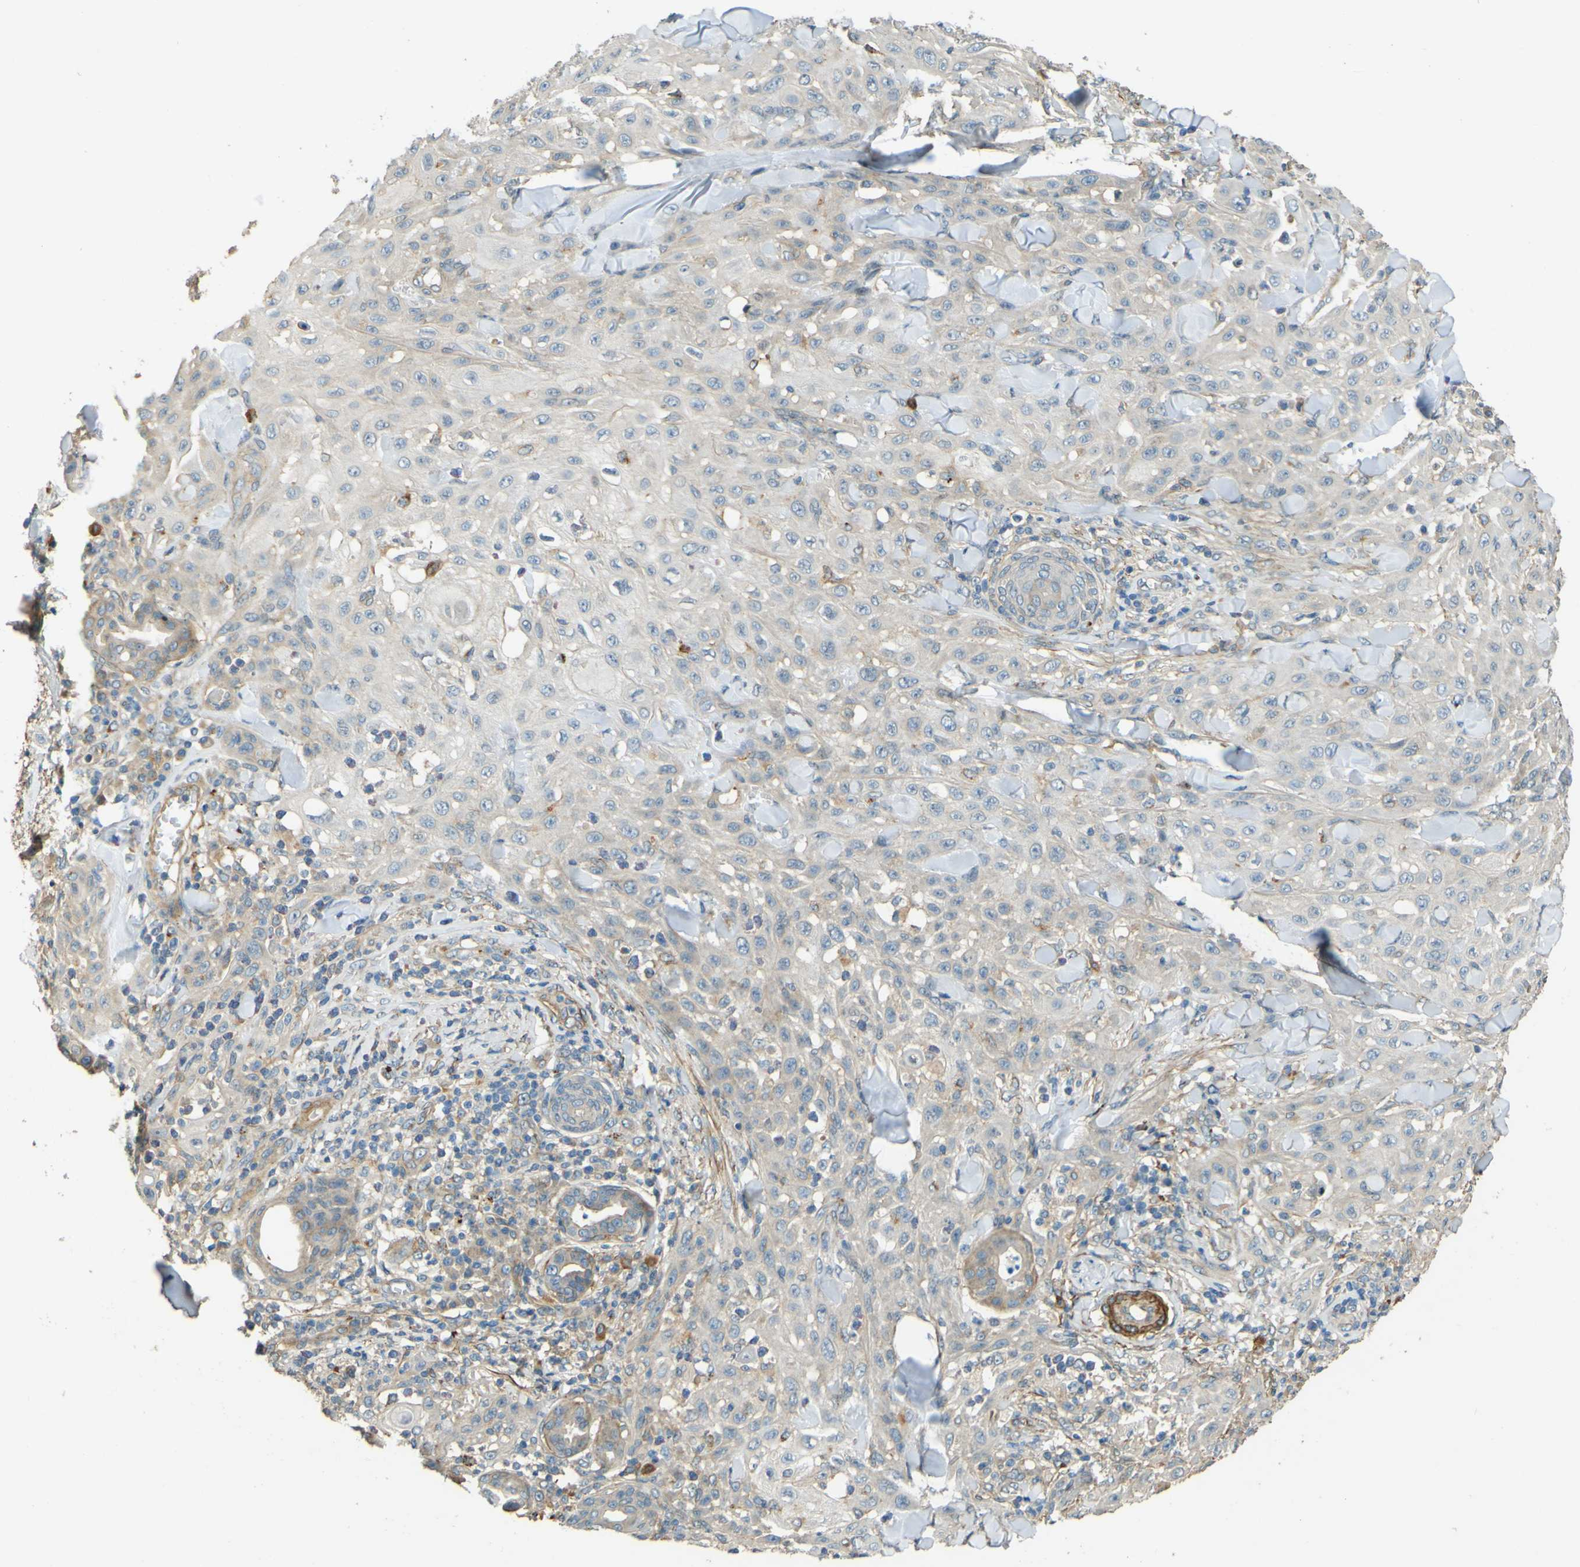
{"staining": {"intensity": "weak", "quantity": "<25%", "location": "cytoplasmic/membranous"}, "tissue": "skin cancer", "cell_type": "Tumor cells", "image_type": "cancer", "snomed": [{"axis": "morphology", "description": "Squamous cell carcinoma, NOS"}, {"axis": "topography", "description": "Skin"}], "caption": "This image is of skin squamous cell carcinoma stained with immunohistochemistry to label a protein in brown with the nuclei are counter-stained blue. There is no expression in tumor cells. Brightfield microscopy of immunohistochemistry (IHC) stained with DAB (3,3'-diaminobenzidine) (brown) and hematoxylin (blue), captured at high magnification.", "gene": "NEXN", "patient": {"sex": "male", "age": 24}}